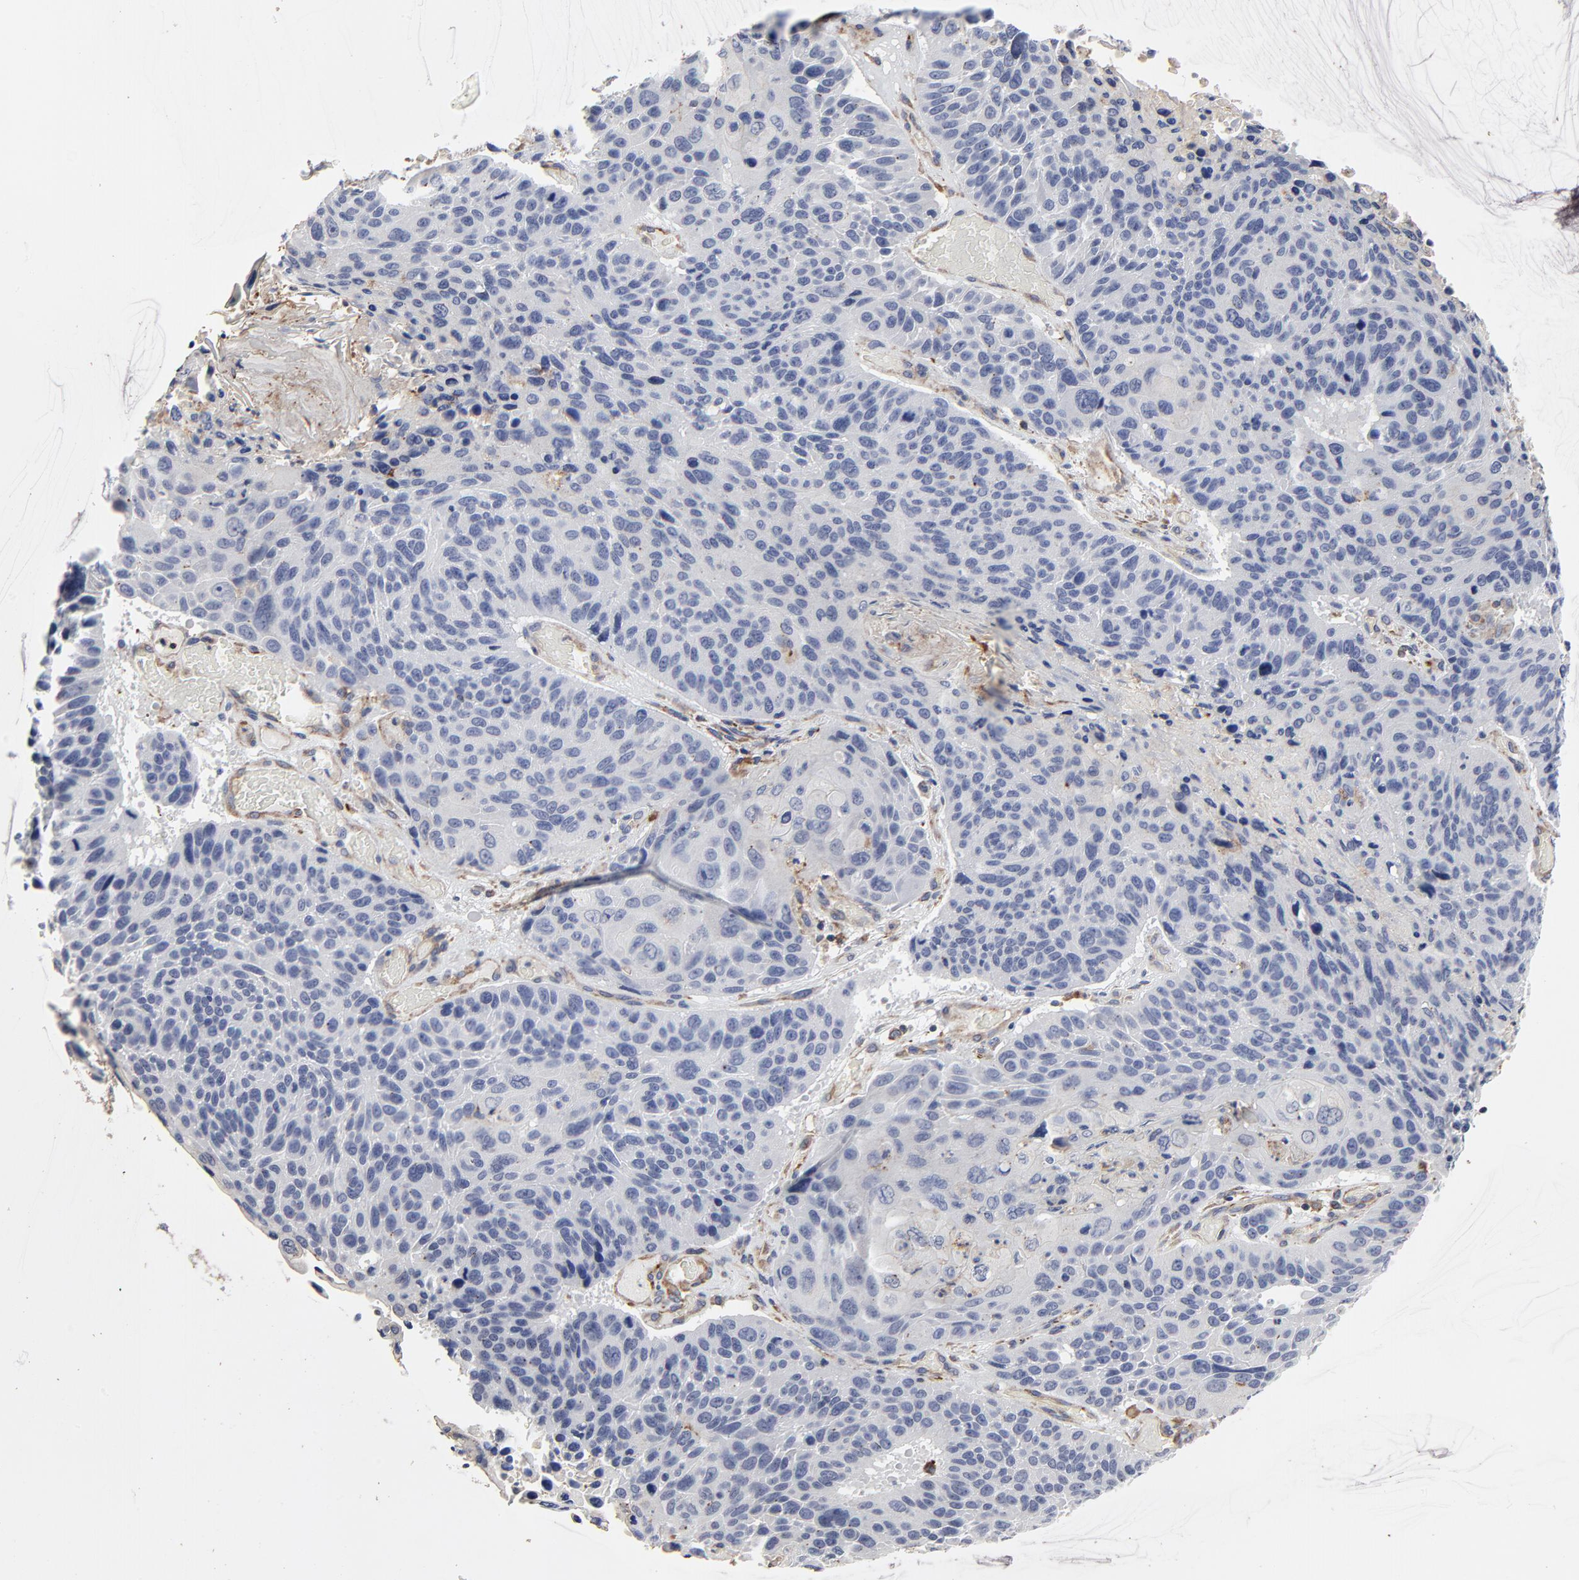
{"staining": {"intensity": "negative", "quantity": "none", "location": "none"}, "tissue": "lung cancer", "cell_type": "Tumor cells", "image_type": "cancer", "snomed": [{"axis": "morphology", "description": "Squamous cell carcinoma, NOS"}, {"axis": "topography", "description": "Lung"}], "caption": "Lung cancer (squamous cell carcinoma) was stained to show a protein in brown. There is no significant positivity in tumor cells.", "gene": "NXF3", "patient": {"sex": "male", "age": 68}}